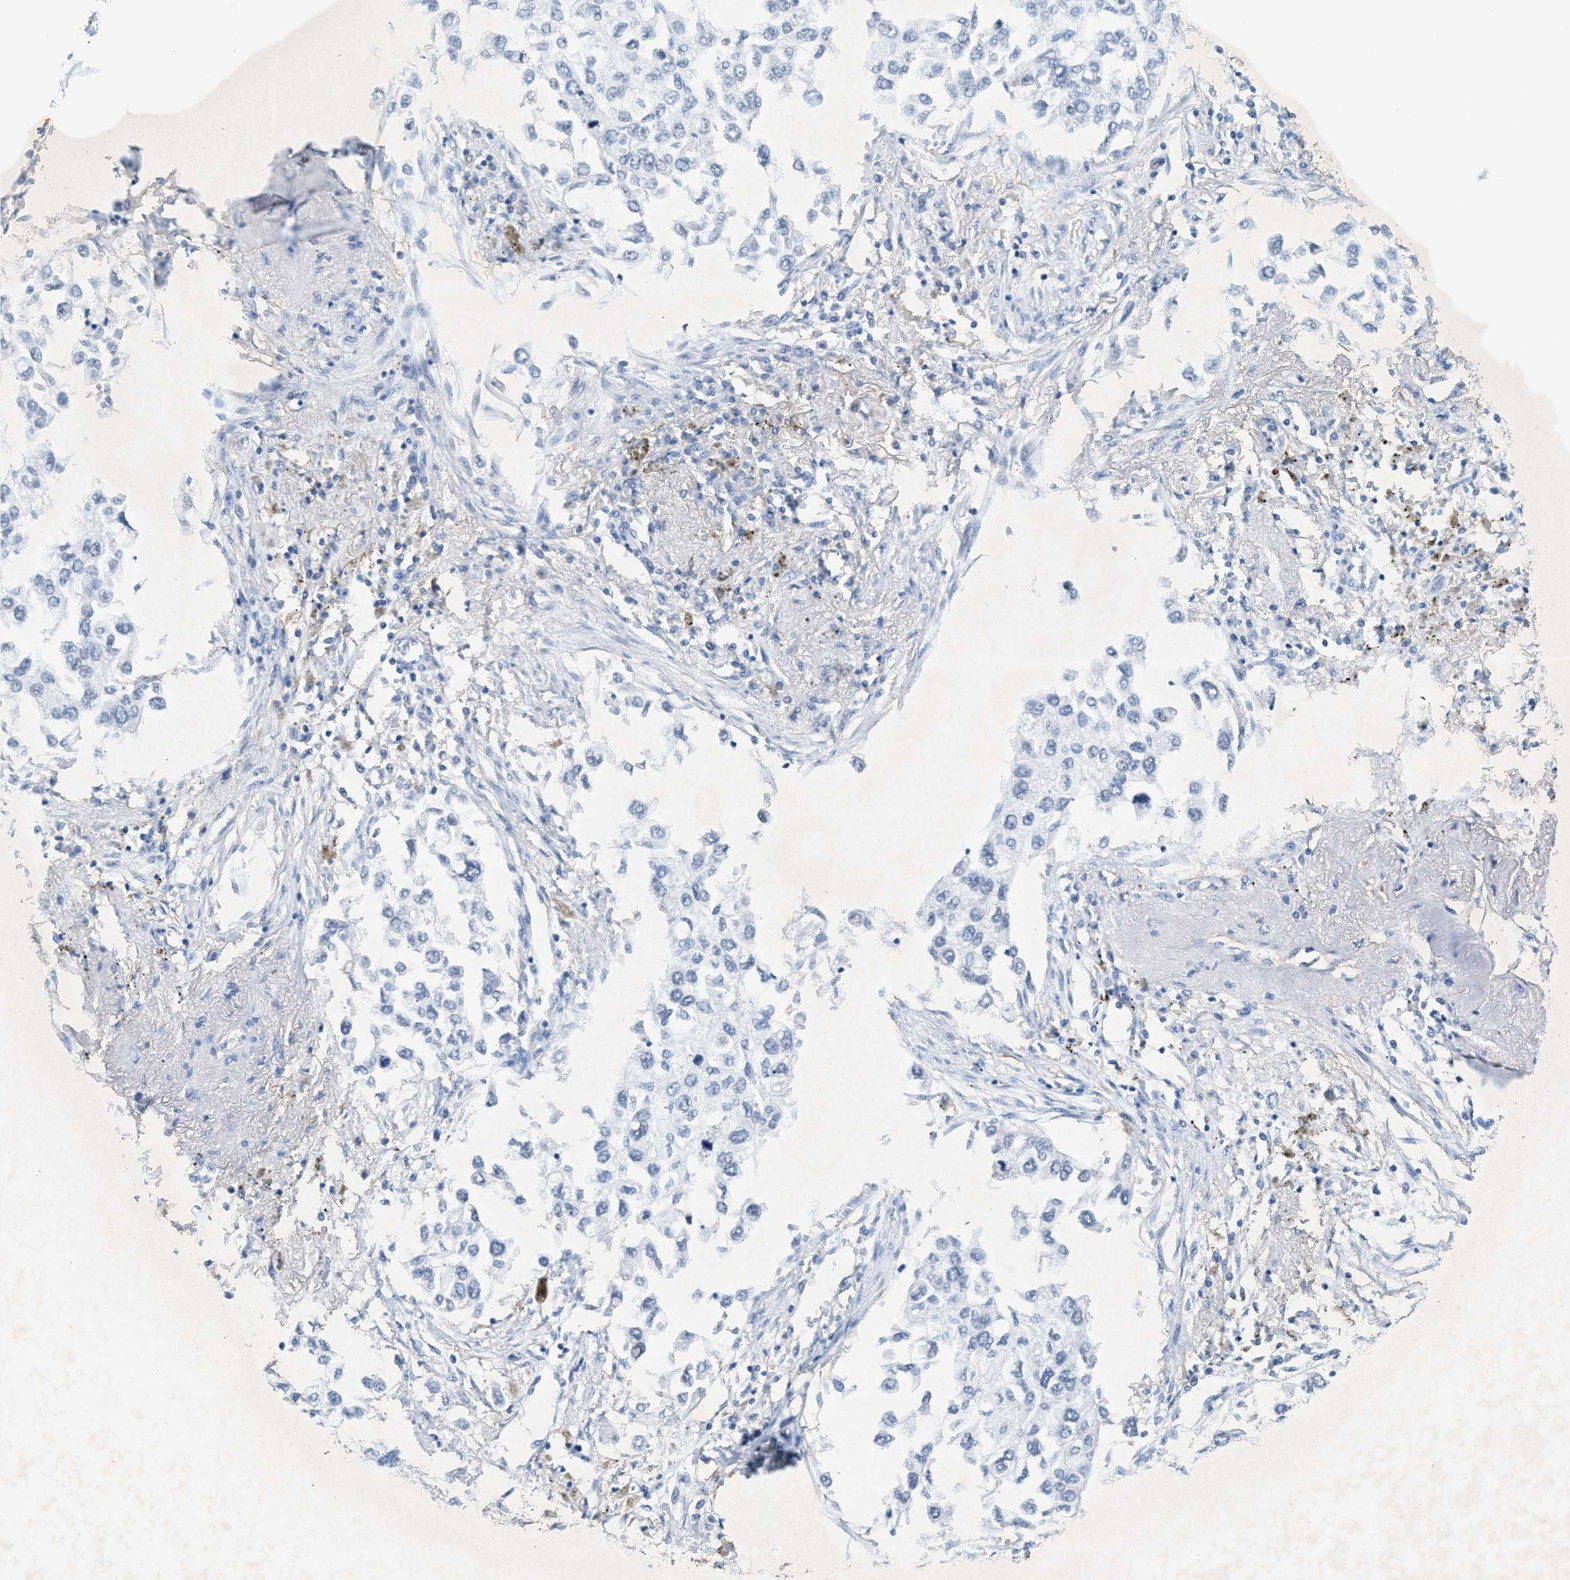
{"staining": {"intensity": "negative", "quantity": "none", "location": "none"}, "tissue": "lung cancer", "cell_type": "Tumor cells", "image_type": "cancer", "snomed": [{"axis": "morphology", "description": "Inflammation, NOS"}, {"axis": "morphology", "description": "Adenocarcinoma, NOS"}, {"axis": "topography", "description": "Lung"}], "caption": "IHC image of neoplastic tissue: lung cancer (adenocarcinoma) stained with DAB shows no significant protein expression in tumor cells.", "gene": "WIPI2", "patient": {"sex": "male", "age": 63}}